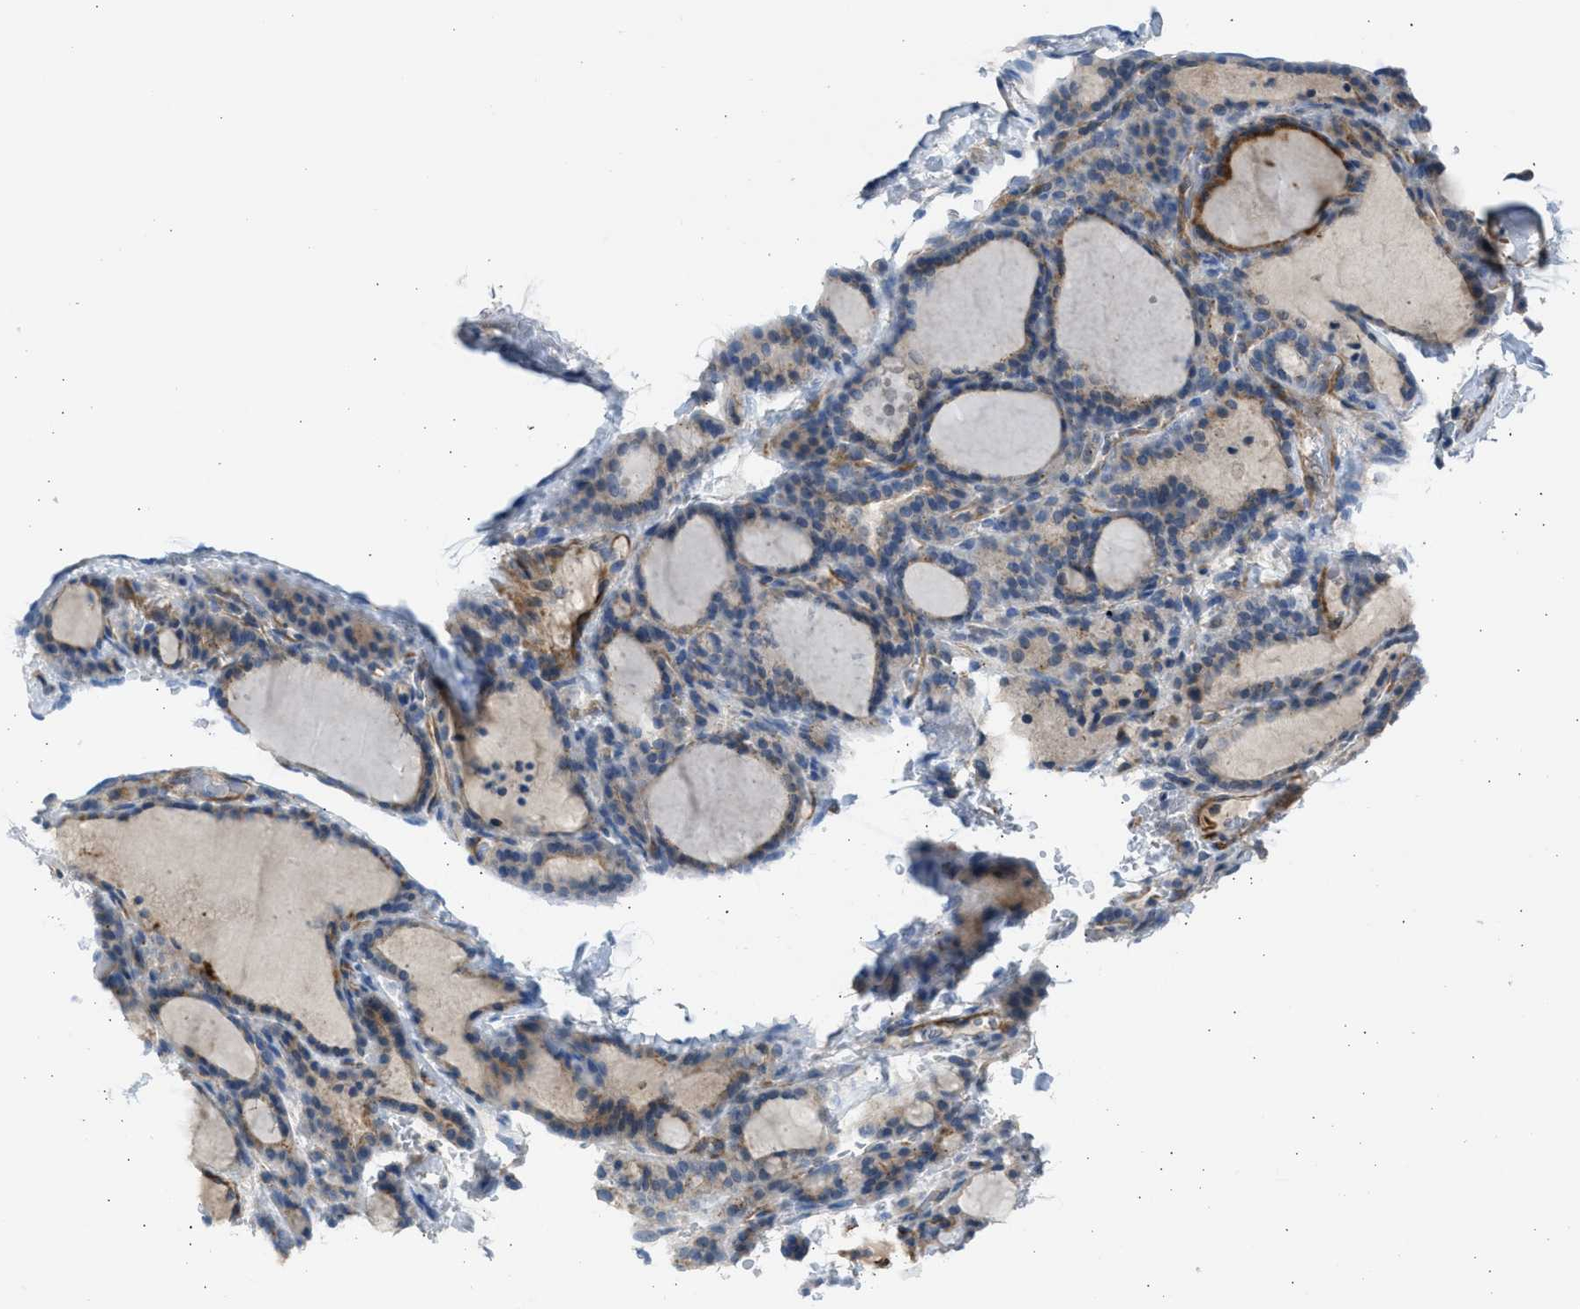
{"staining": {"intensity": "weak", "quantity": ">75%", "location": "cytoplasmic/membranous"}, "tissue": "thyroid gland", "cell_type": "Glandular cells", "image_type": "normal", "snomed": [{"axis": "morphology", "description": "Normal tissue, NOS"}, {"axis": "topography", "description": "Thyroid gland"}], "caption": "This image exhibits IHC staining of normal thyroid gland, with low weak cytoplasmic/membranous positivity in about >75% of glandular cells.", "gene": "PCNX3", "patient": {"sex": "female", "age": 28}}